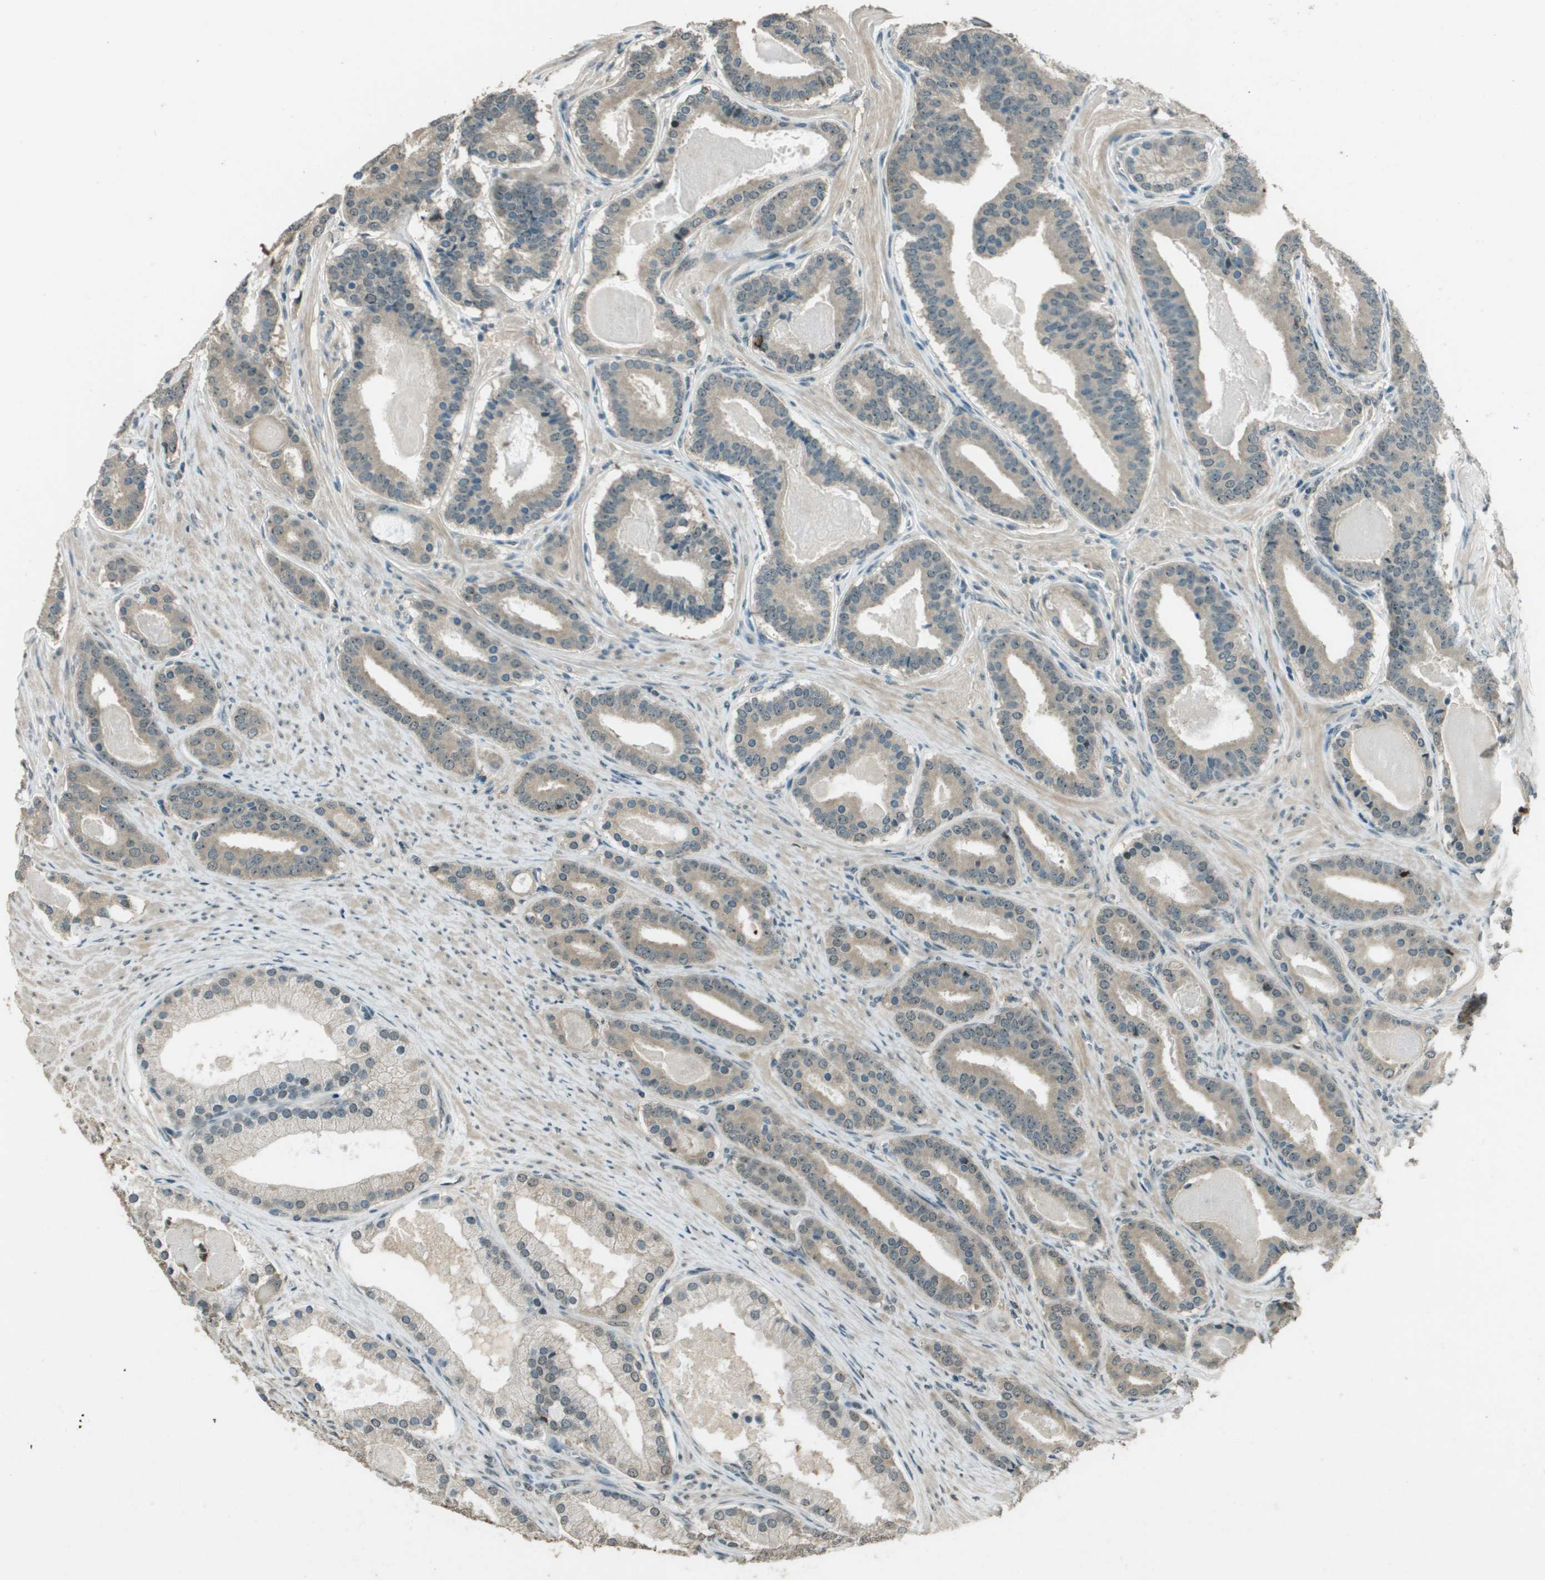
{"staining": {"intensity": "weak", "quantity": ">75%", "location": "cytoplasmic/membranous"}, "tissue": "prostate cancer", "cell_type": "Tumor cells", "image_type": "cancer", "snomed": [{"axis": "morphology", "description": "Adenocarcinoma, High grade"}, {"axis": "topography", "description": "Prostate"}], "caption": "Protein staining of prostate high-grade adenocarcinoma tissue reveals weak cytoplasmic/membranous expression in about >75% of tumor cells. (DAB IHC with brightfield microscopy, high magnification).", "gene": "SDC3", "patient": {"sex": "male", "age": 60}}